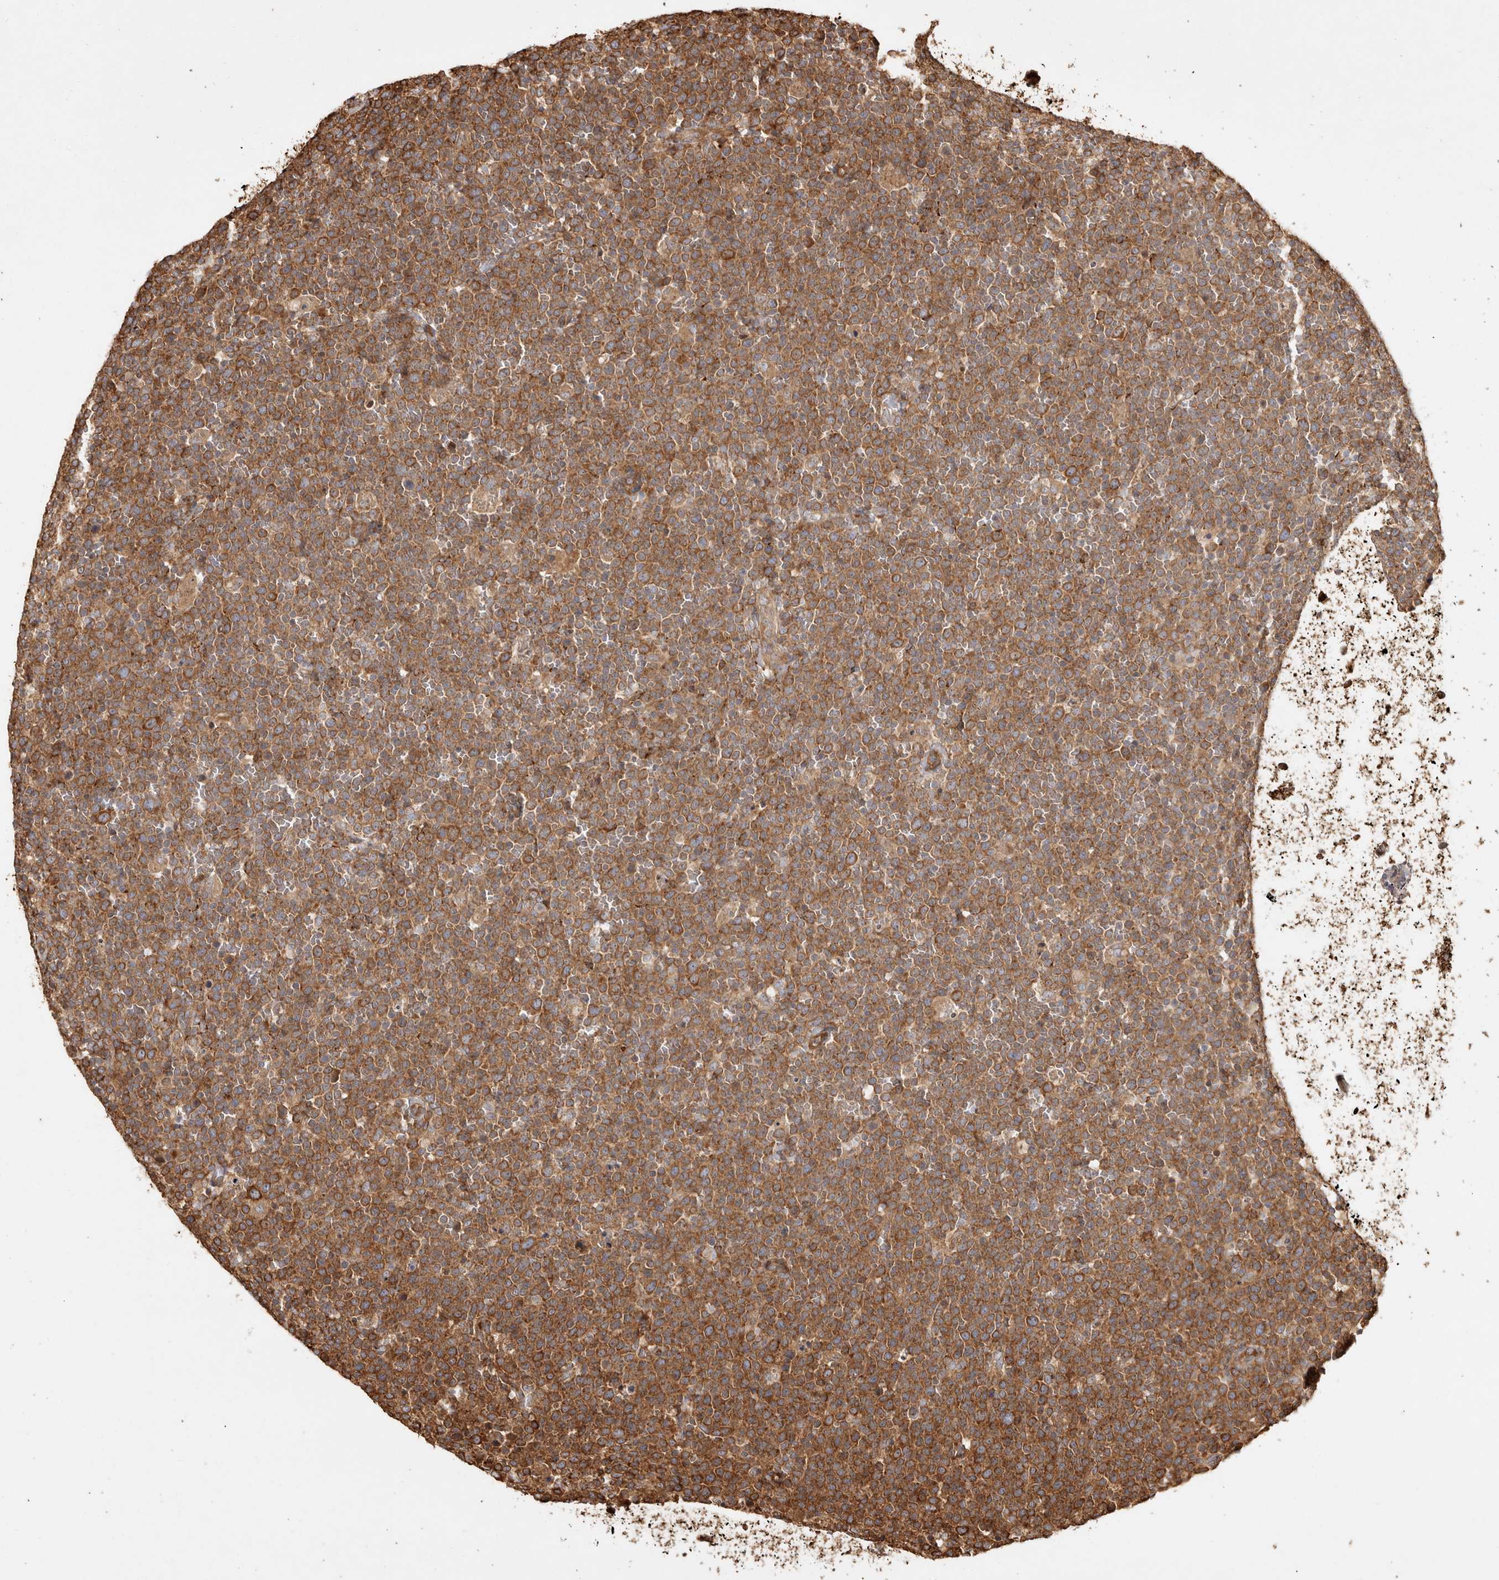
{"staining": {"intensity": "moderate", "quantity": ">75%", "location": "cytoplasmic/membranous"}, "tissue": "lymphoma", "cell_type": "Tumor cells", "image_type": "cancer", "snomed": [{"axis": "morphology", "description": "Malignant lymphoma, non-Hodgkin's type, High grade"}, {"axis": "topography", "description": "Lymph node"}], "caption": "Immunohistochemical staining of lymphoma shows moderate cytoplasmic/membranous protein staining in about >75% of tumor cells. (brown staining indicates protein expression, while blue staining denotes nuclei).", "gene": "CAMSAP2", "patient": {"sex": "male", "age": 61}}